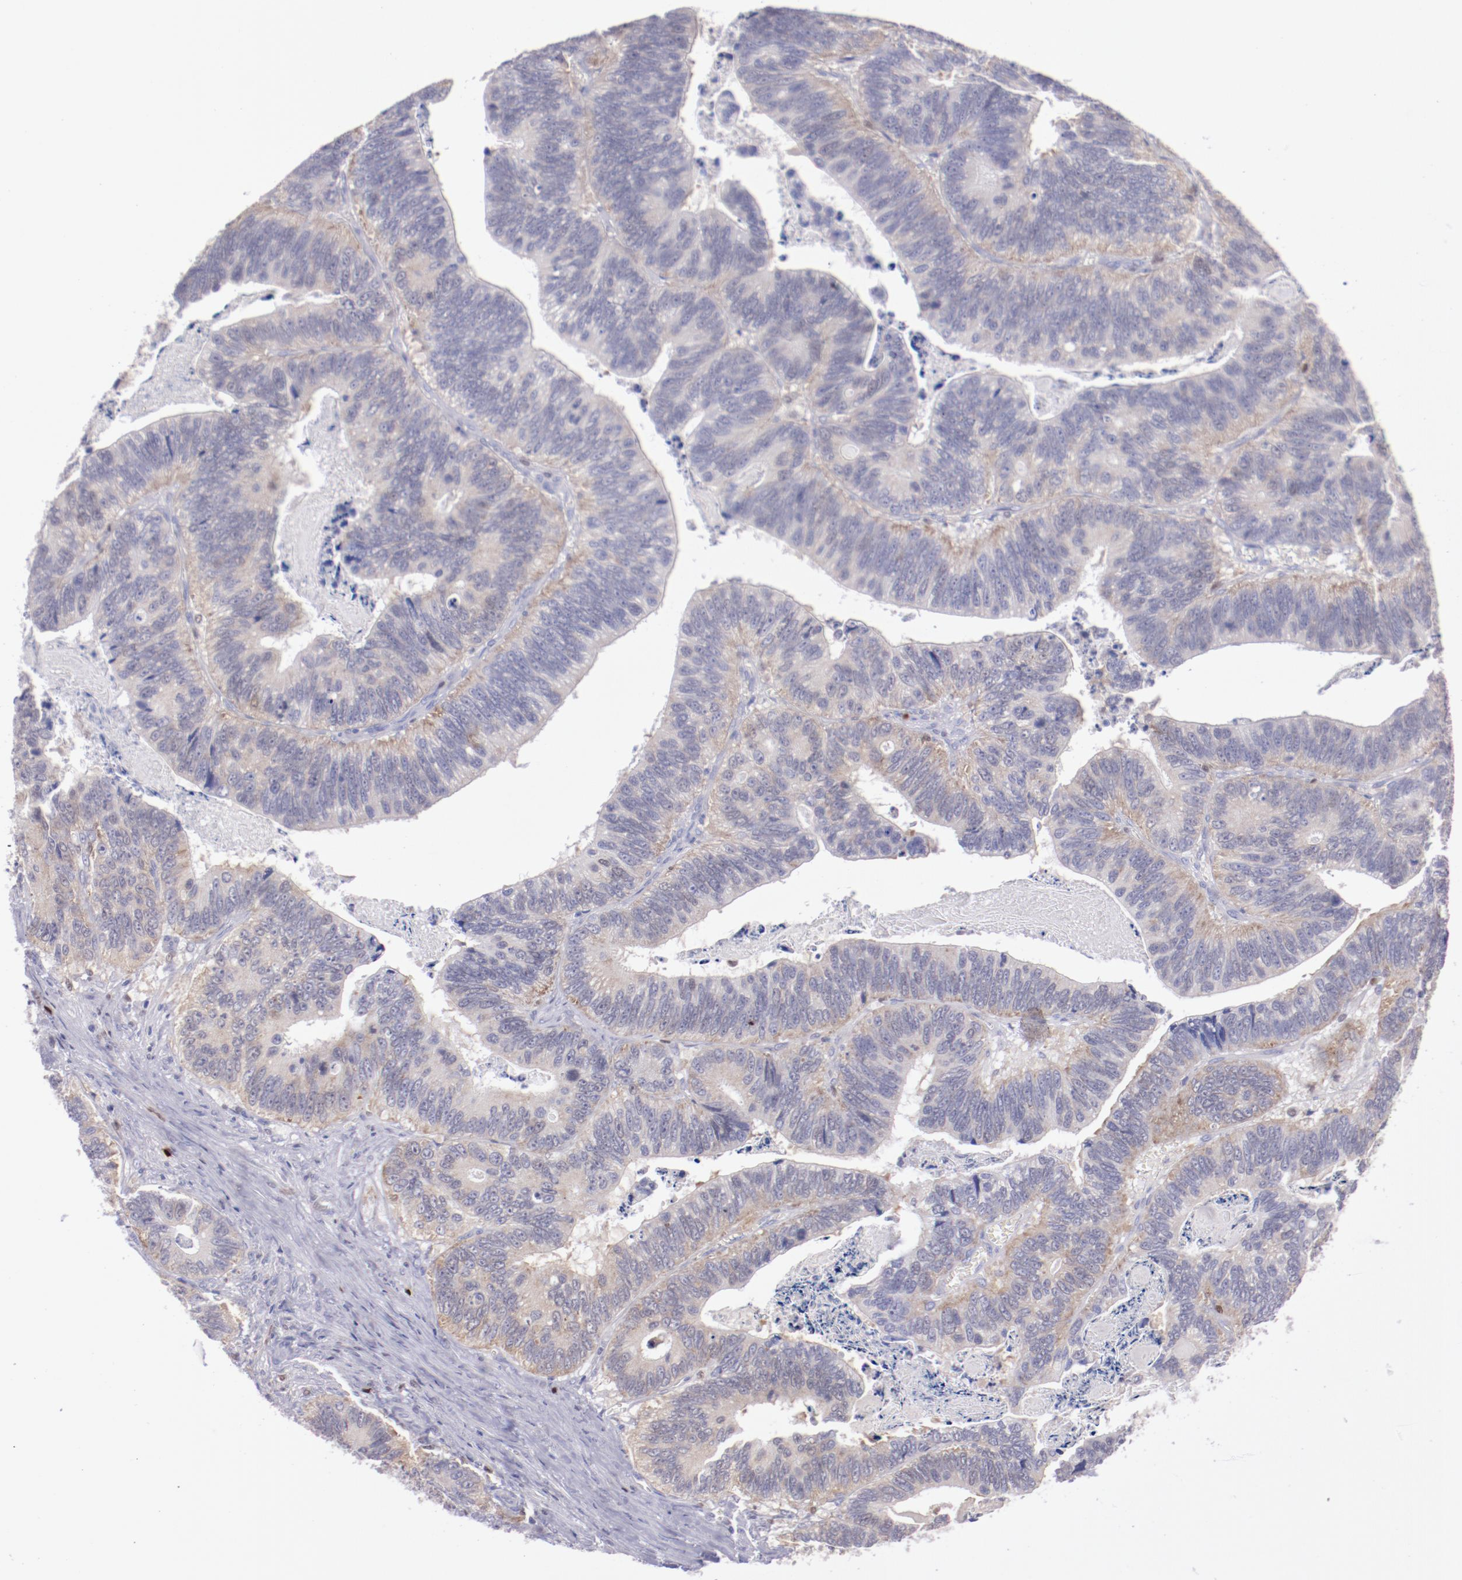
{"staining": {"intensity": "weak", "quantity": "25%-75%", "location": "cytoplasmic/membranous"}, "tissue": "colorectal cancer", "cell_type": "Tumor cells", "image_type": "cancer", "snomed": [{"axis": "morphology", "description": "Adenocarcinoma, NOS"}, {"axis": "topography", "description": "Colon"}], "caption": "Adenocarcinoma (colorectal) was stained to show a protein in brown. There is low levels of weak cytoplasmic/membranous staining in approximately 25%-75% of tumor cells. The staining was performed using DAB (3,3'-diaminobenzidine) to visualize the protein expression in brown, while the nuclei were stained in blue with hematoxylin (Magnification: 20x).", "gene": "IRF8", "patient": {"sex": "male", "age": 72}}